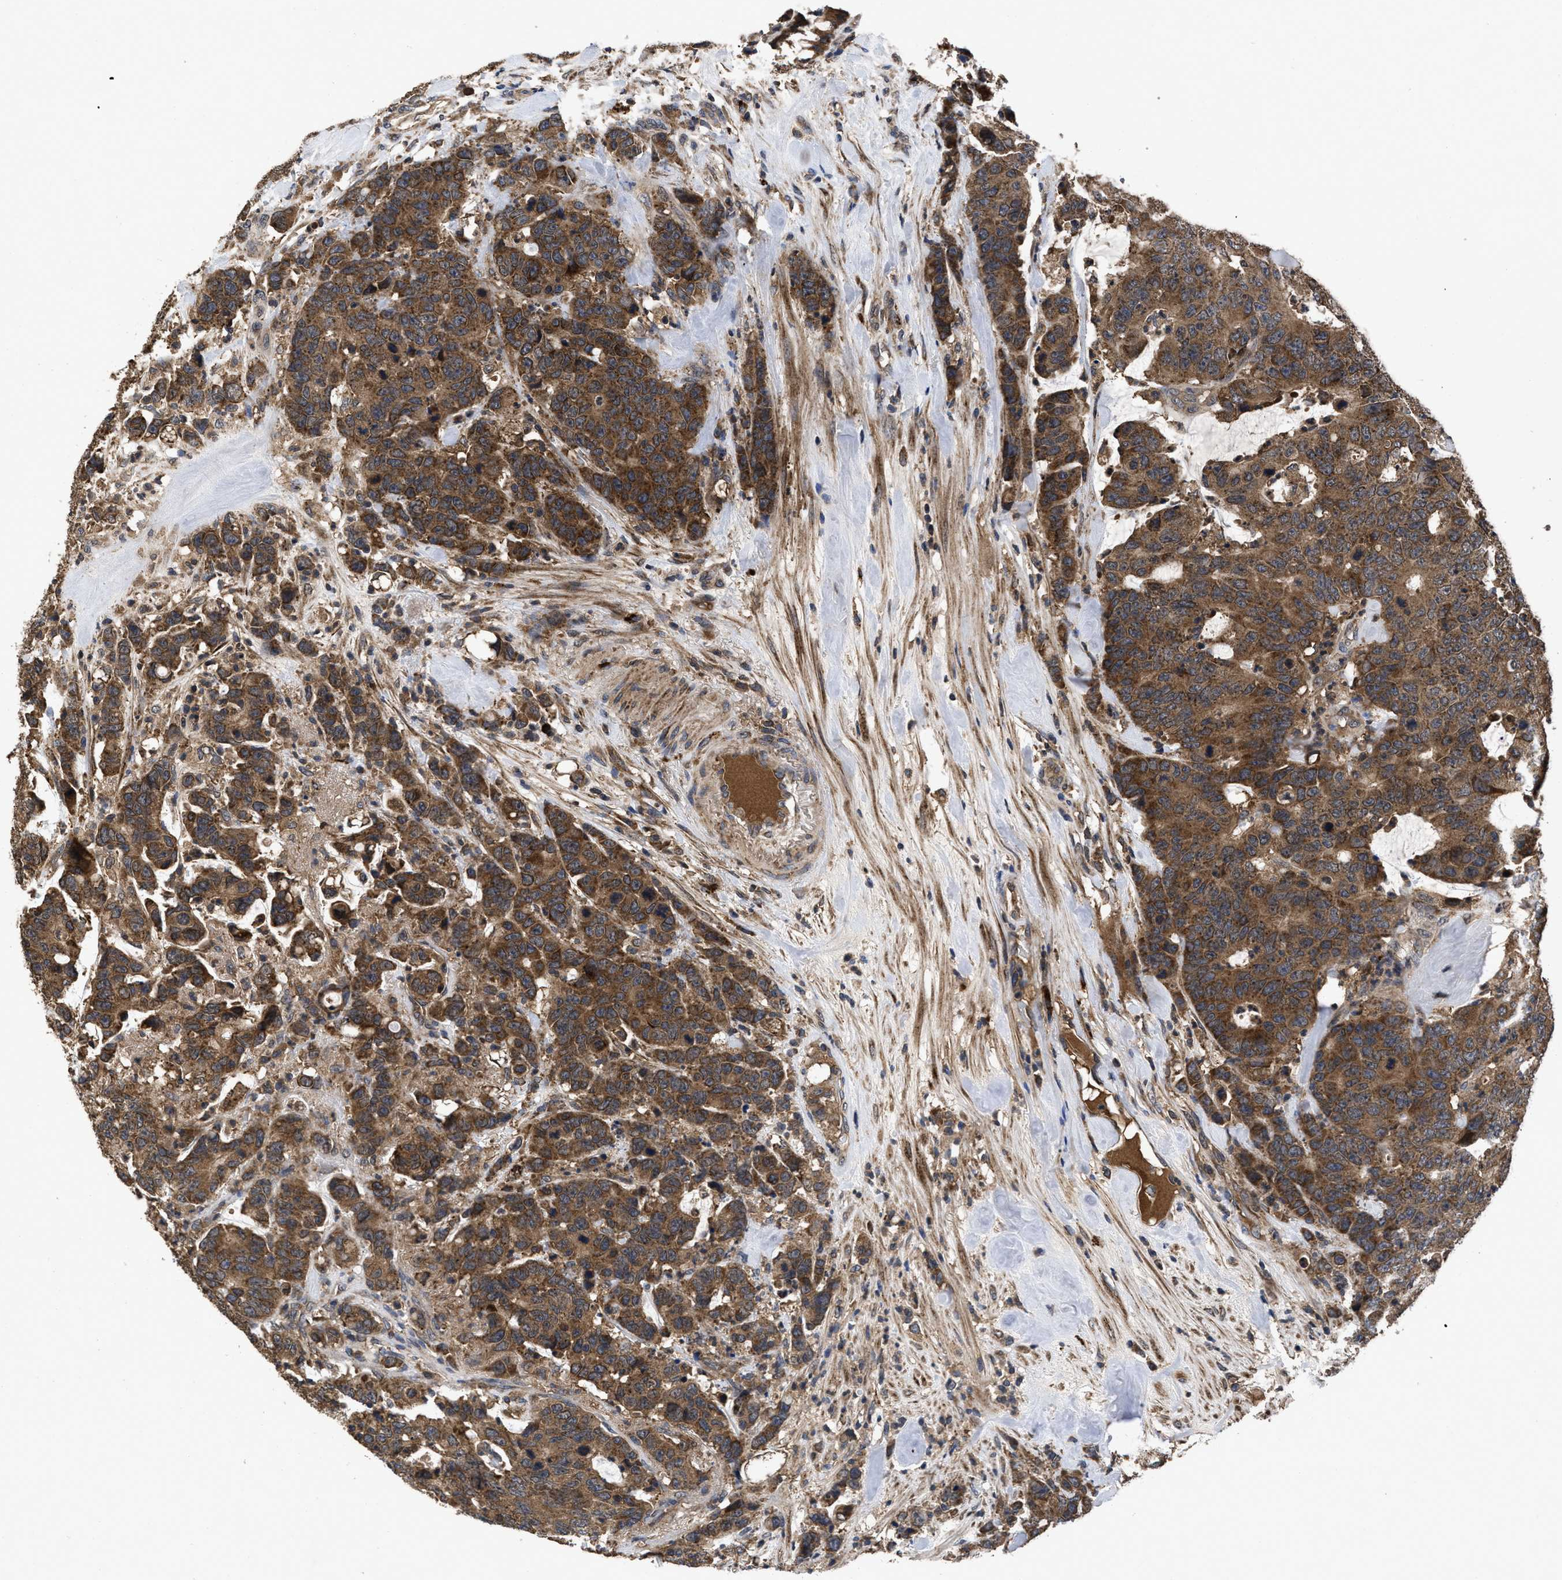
{"staining": {"intensity": "strong", "quantity": ">75%", "location": "cytoplasmic/membranous"}, "tissue": "colorectal cancer", "cell_type": "Tumor cells", "image_type": "cancer", "snomed": [{"axis": "morphology", "description": "Adenocarcinoma, NOS"}, {"axis": "topography", "description": "Colon"}], "caption": "Immunohistochemical staining of adenocarcinoma (colorectal) reveals high levels of strong cytoplasmic/membranous staining in approximately >75% of tumor cells.", "gene": "LRRC3", "patient": {"sex": "female", "age": 86}}